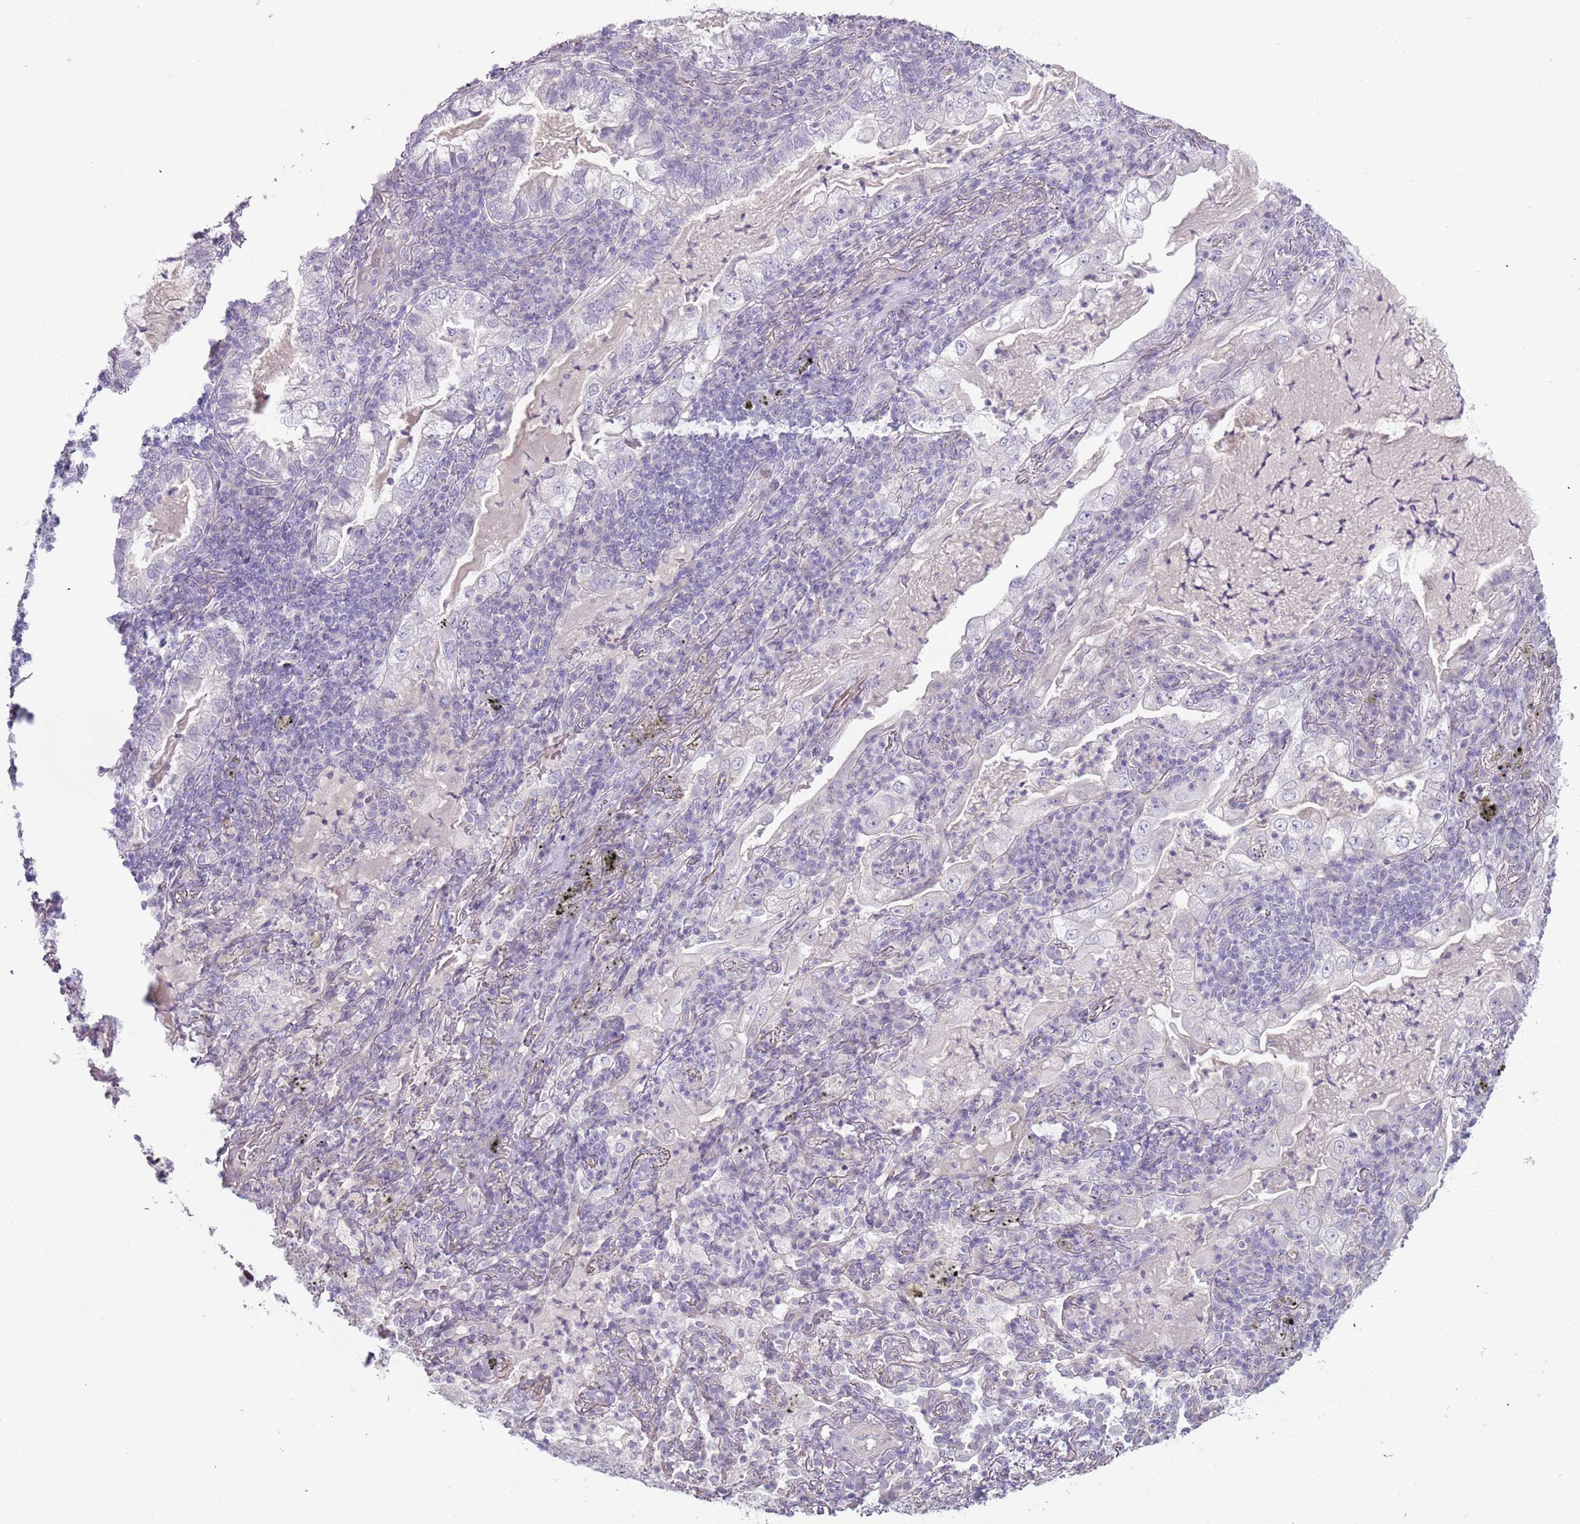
{"staining": {"intensity": "negative", "quantity": "none", "location": "none"}, "tissue": "lung cancer", "cell_type": "Tumor cells", "image_type": "cancer", "snomed": [{"axis": "morphology", "description": "Adenocarcinoma, NOS"}, {"axis": "topography", "description": "Lung"}], "caption": "IHC of human lung cancer displays no staining in tumor cells.", "gene": "RFX2", "patient": {"sex": "female", "age": 73}}